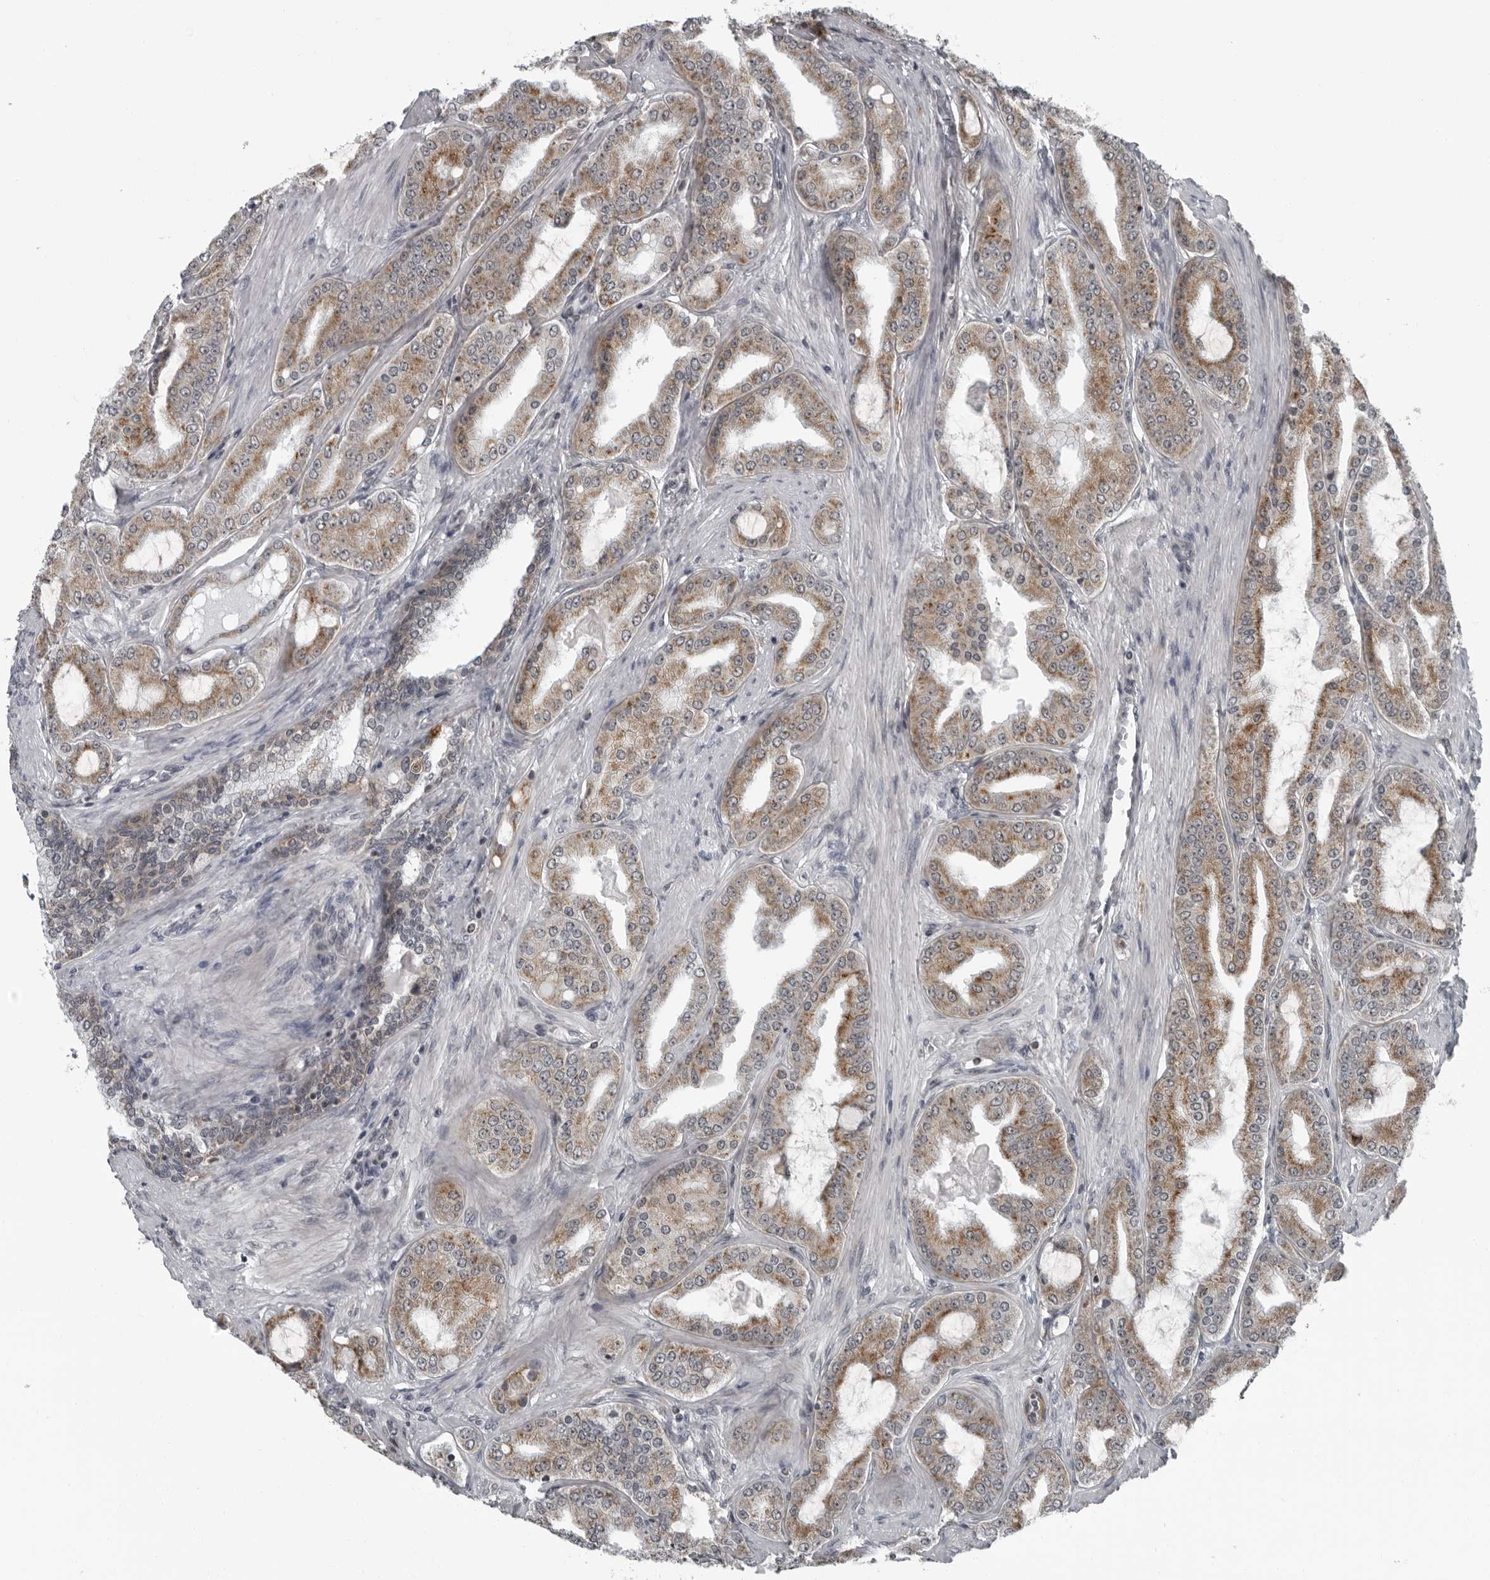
{"staining": {"intensity": "moderate", "quantity": ">75%", "location": "cytoplasmic/membranous"}, "tissue": "prostate cancer", "cell_type": "Tumor cells", "image_type": "cancer", "snomed": [{"axis": "morphology", "description": "Adenocarcinoma, High grade"}, {"axis": "topography", "description": "Prostate"}], "caption": "Moderate cytoplasmic/membranous protein staining is present in about >75% of tumor cells in prostate cancer.", "gene": "RTCA", "patient": {"sex": "male", "age": 60}}